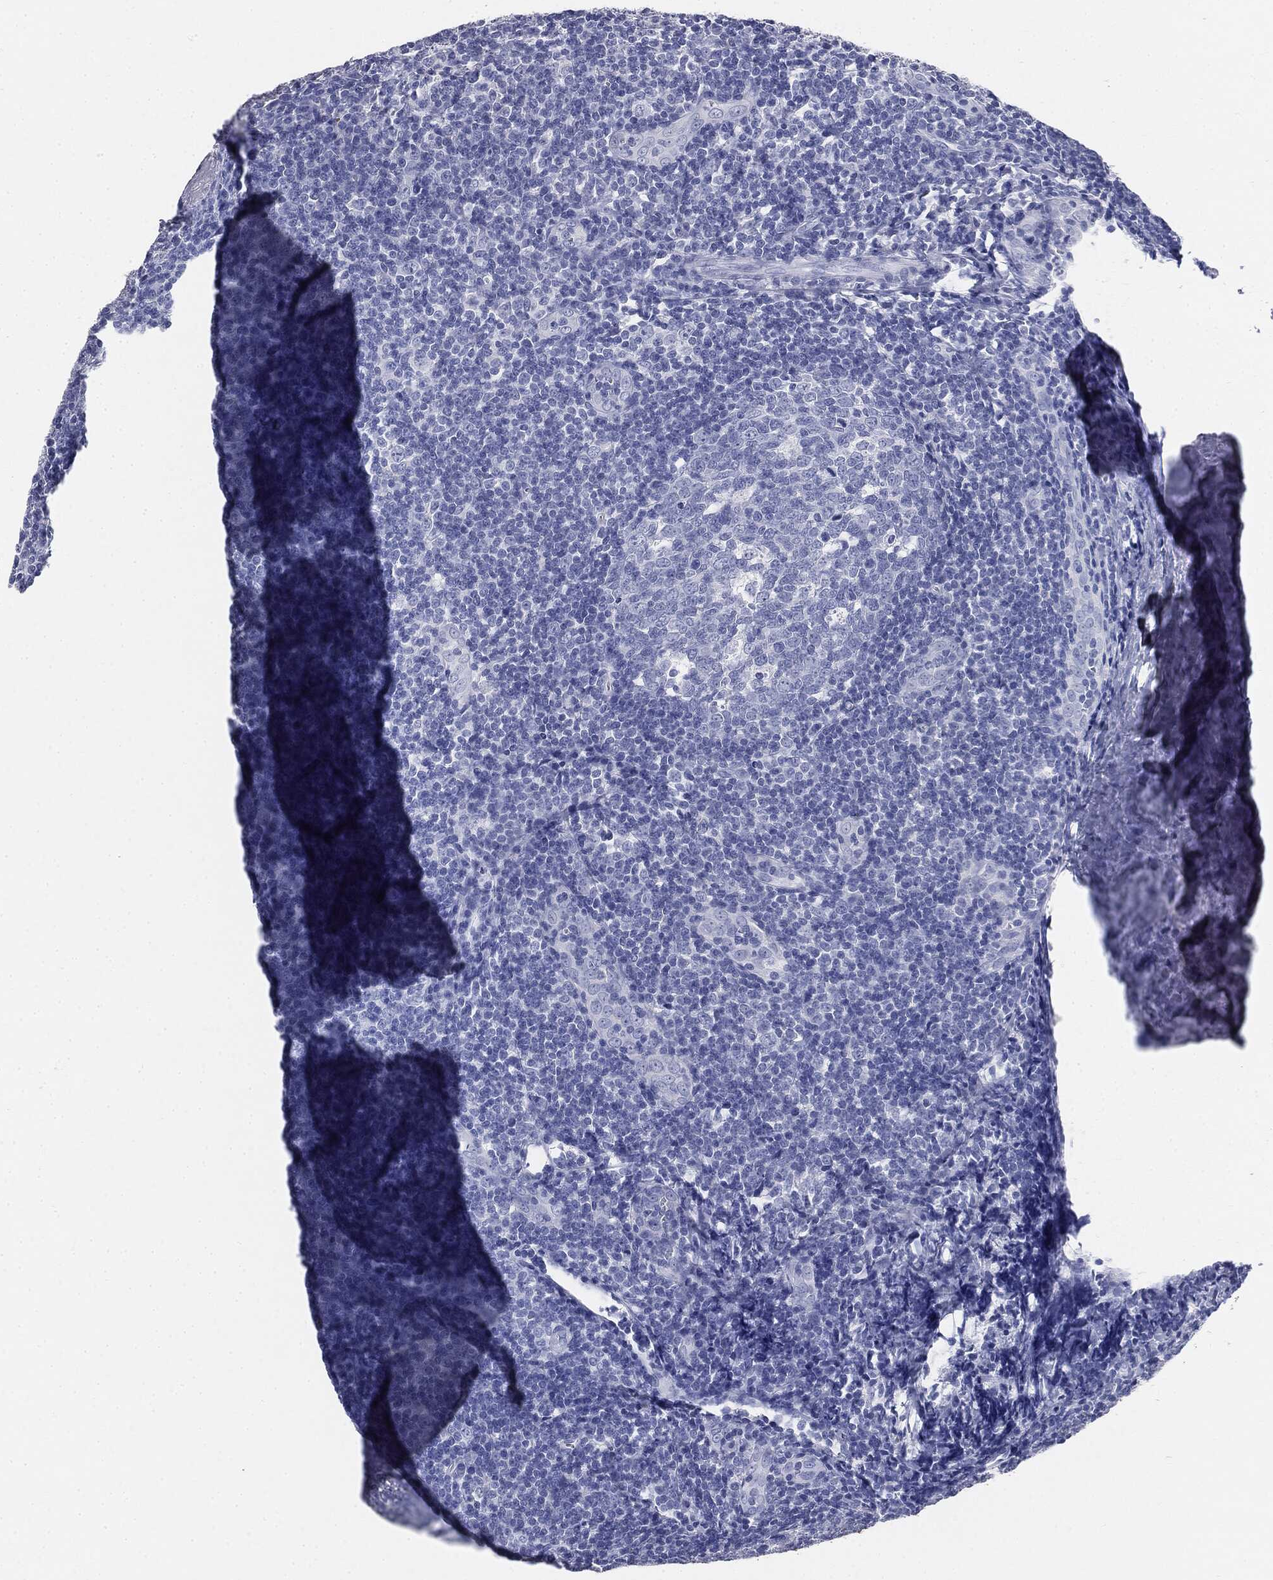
{"staining": {"intensity": "negative", "quantity": "none", "location": "none"}, "tissue": "tonsil", "cell_type": "Germinal center cells", "image_type": "normal", "snomed": [{"axis": "morphology", "description": "Normal tissue, NOS"}, {"axis": "topography", "description": "Tonsil"}], "caption": "Germinal center cells show no significant protein expression in normal tonsil. (DAB (3,3'-diaminobenzidine) immunohistochemistry (IHC) visualized using brightfield microscopy, high magnification).", "gene": "CUZD1", "patient": {"sex": "male", "age": 20}}